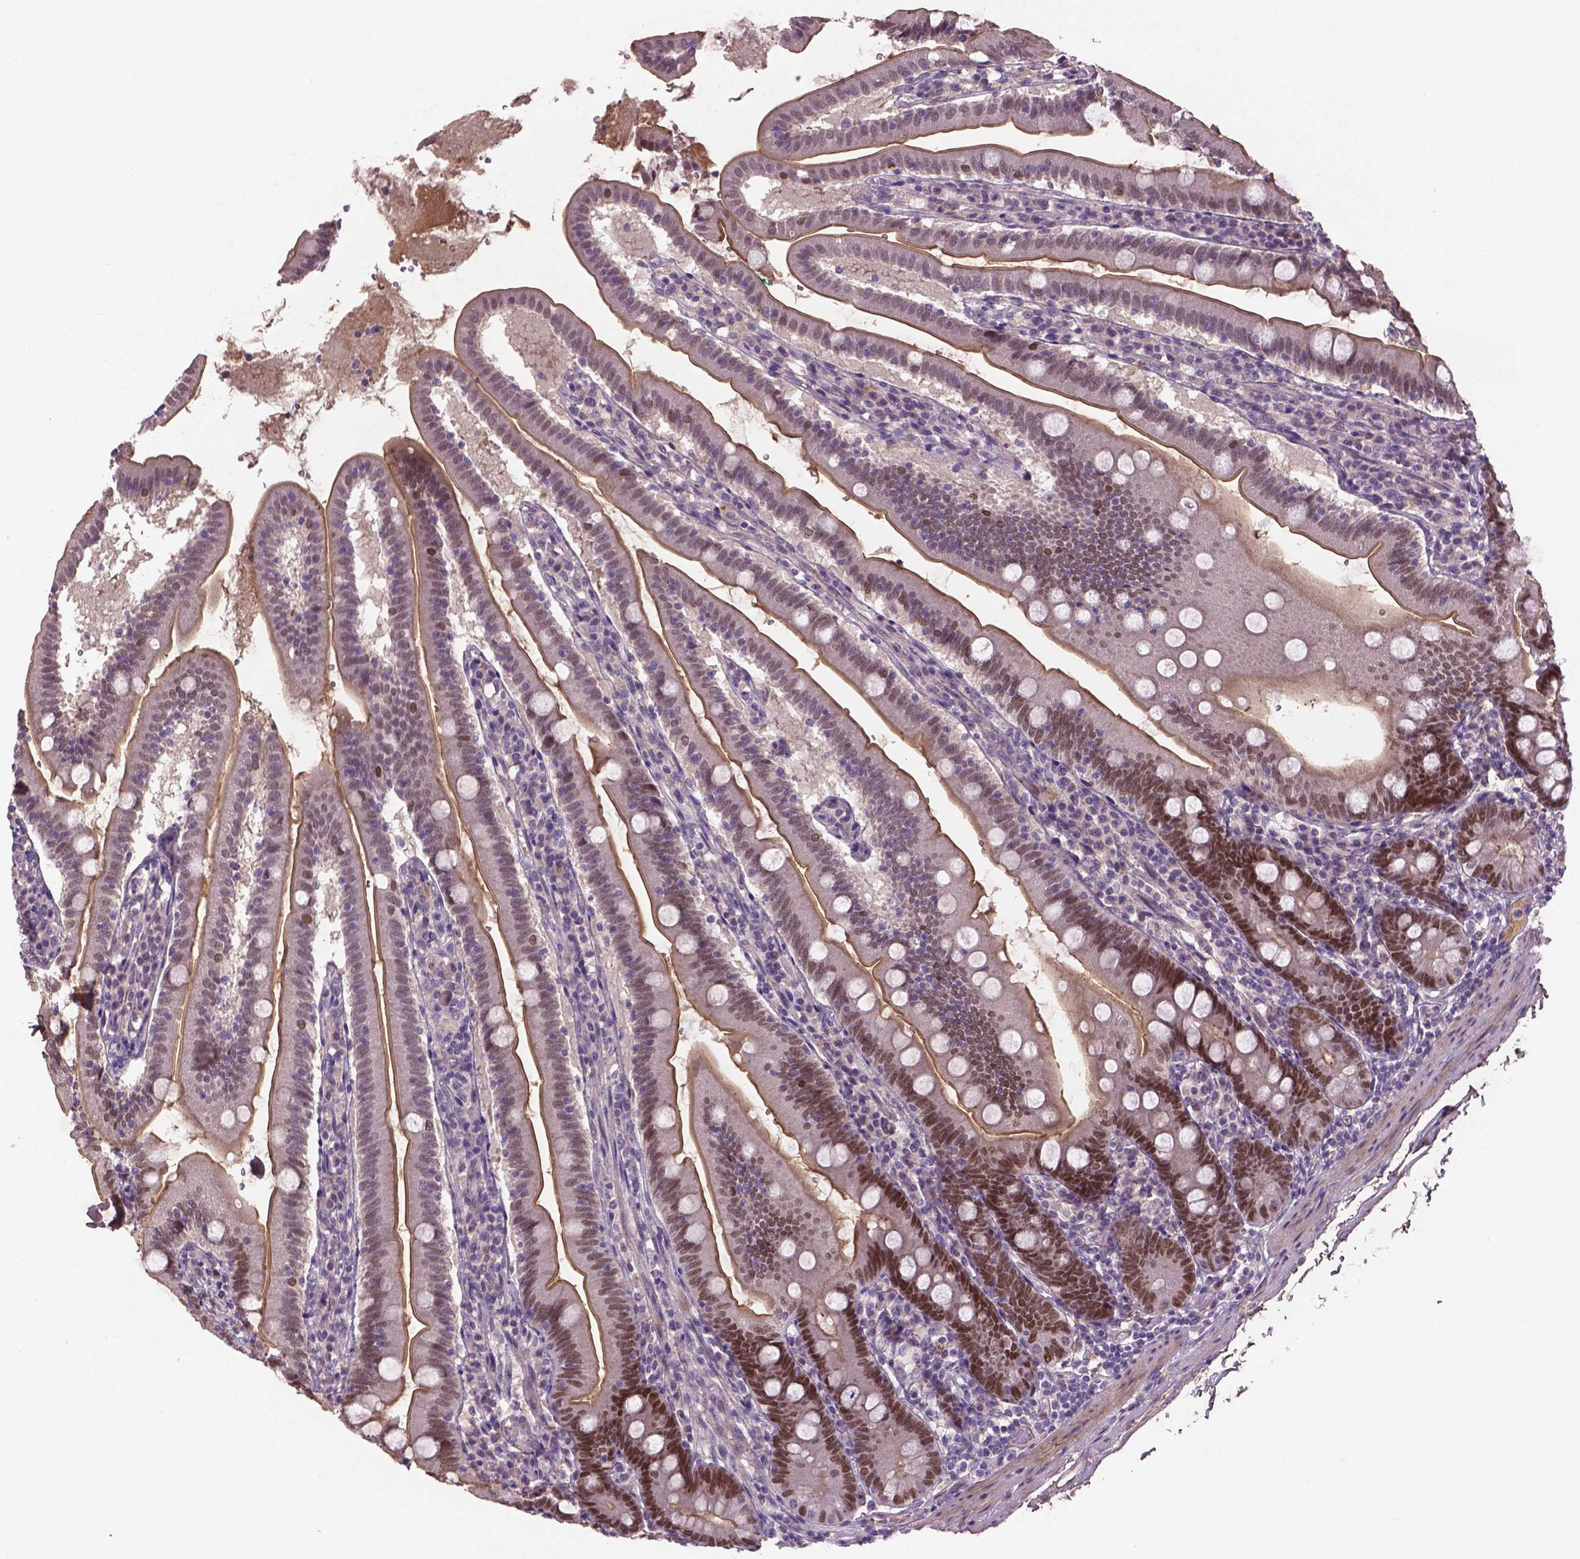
{"staining": {"intensity": "strong", "quantity": "25%-75%", "location": "nuclear"}, "tissue": "duodenum", "cell_type": "Glandular cells", "image_type": "normal", "snomed": [{"axis": "morphology", "description": "Normal tissue, NOS"}, {"axis": "topography", "description": "Duodenum"}], "caption": "Normal duodenum demonstrates strong nuclear staining in approximately 25%-75% of glandular cells The staining was performed using DAB to visualize the protein expression in brown, while the nuclei were stained in blue with hematoxylin (Magnification: 20x)..", "gene": "SOX17", "patient": {"sex": "female", "age": 67}}